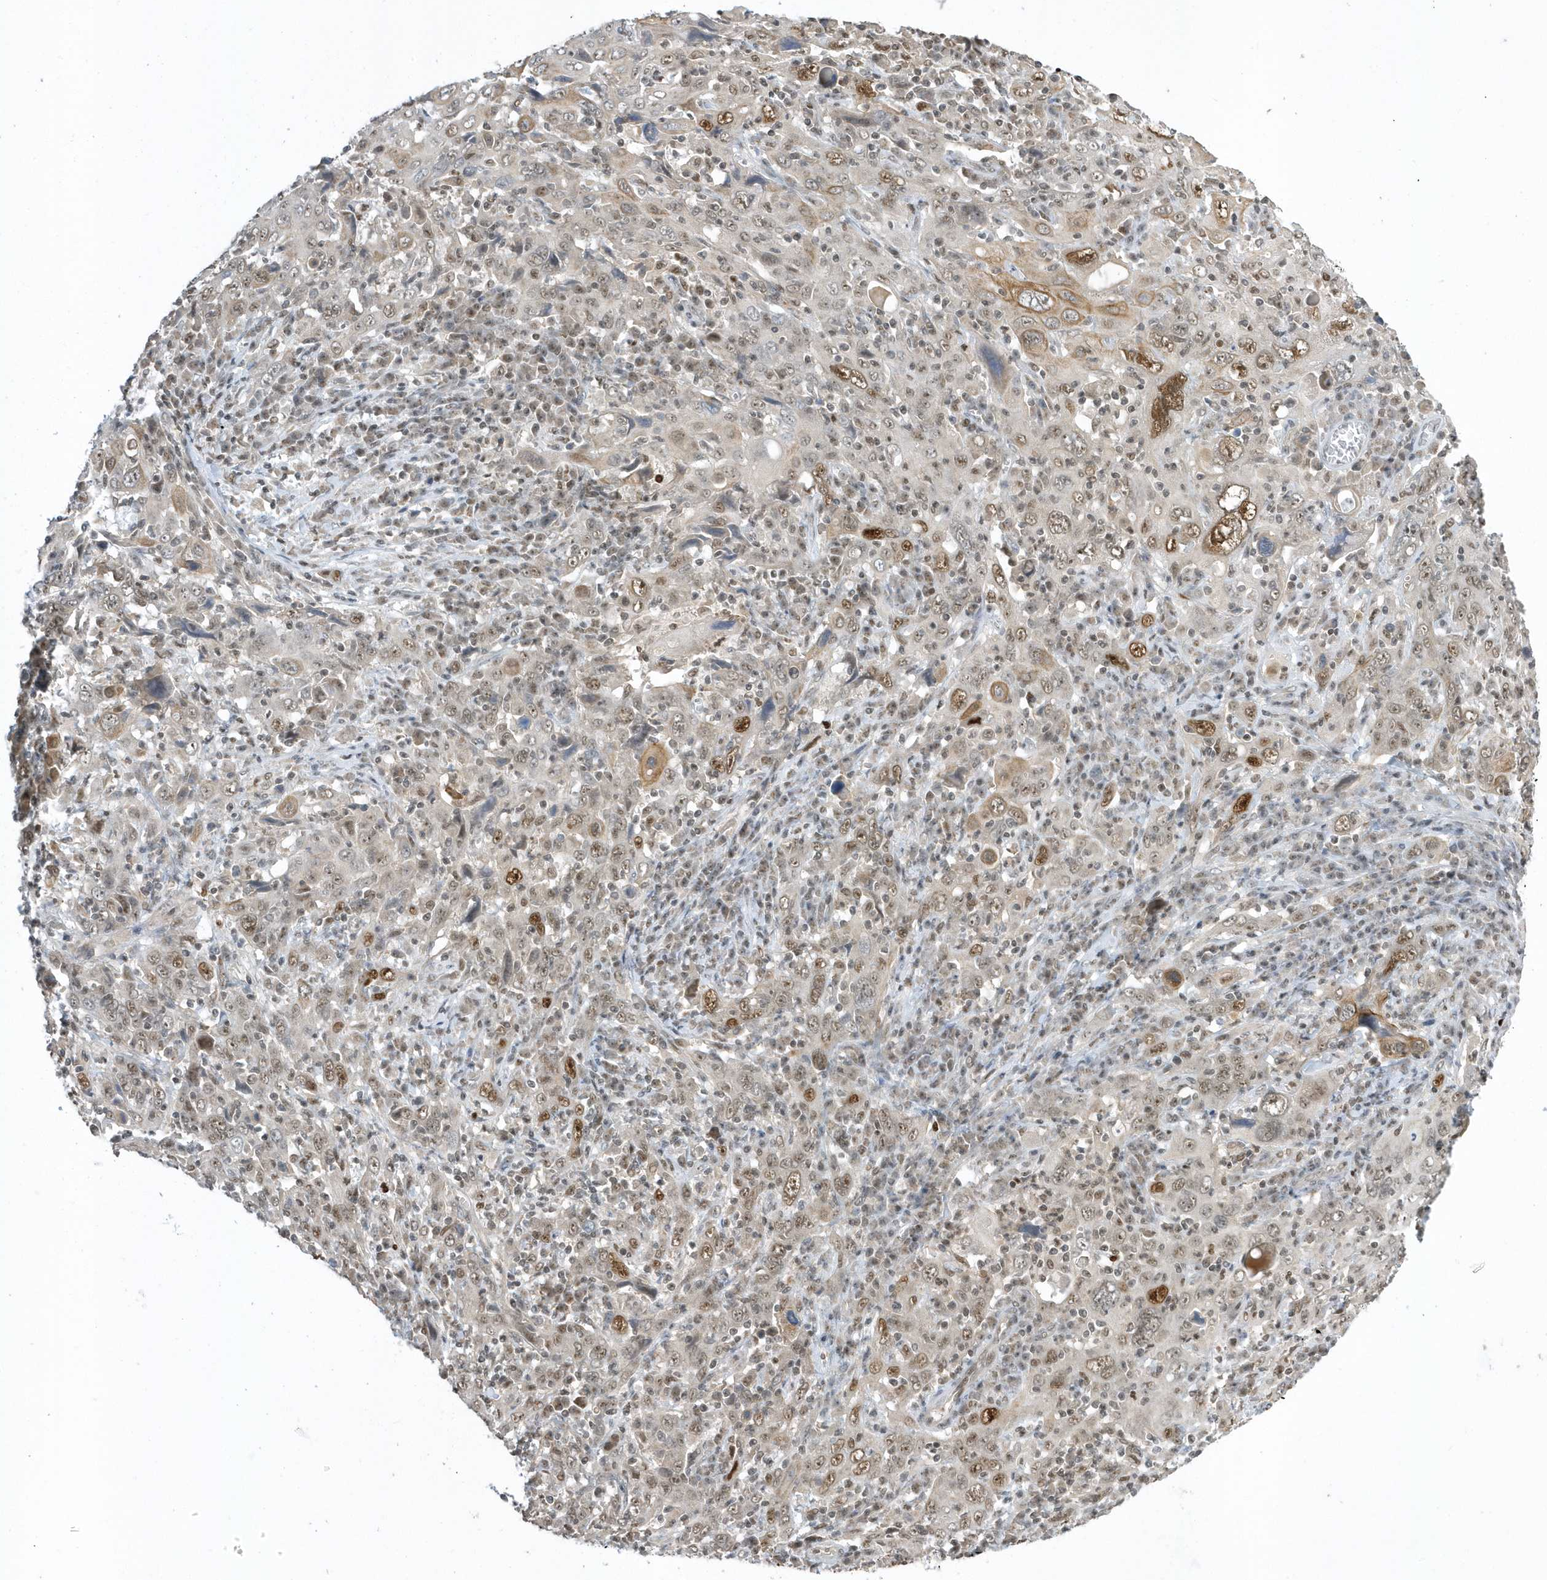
{"staining": {"intensity": "moderate", "quantity": ">75%", "location": "cytoplasmic/membranous,nuclear"}, "tissue": "cervical cancer", "cell_type": "Tumor cells", "image_type": "cancer", "snomed": [{"axis": "morphology", "description": "Squamous cell carcinoma, NOS"}, {"axis": "topography", "description": "Cervix"}], "caption": "IHC histopathology image of squamous cell carcinoma (cervical) stained for a protein (brown), which exhibits medium levels of moderate cytoplasmic/membranous and nuclear expression in approximately >75% of tumor cells.", "gene": "ZNF740", "patient": {"sex": "female", "age": 46}}